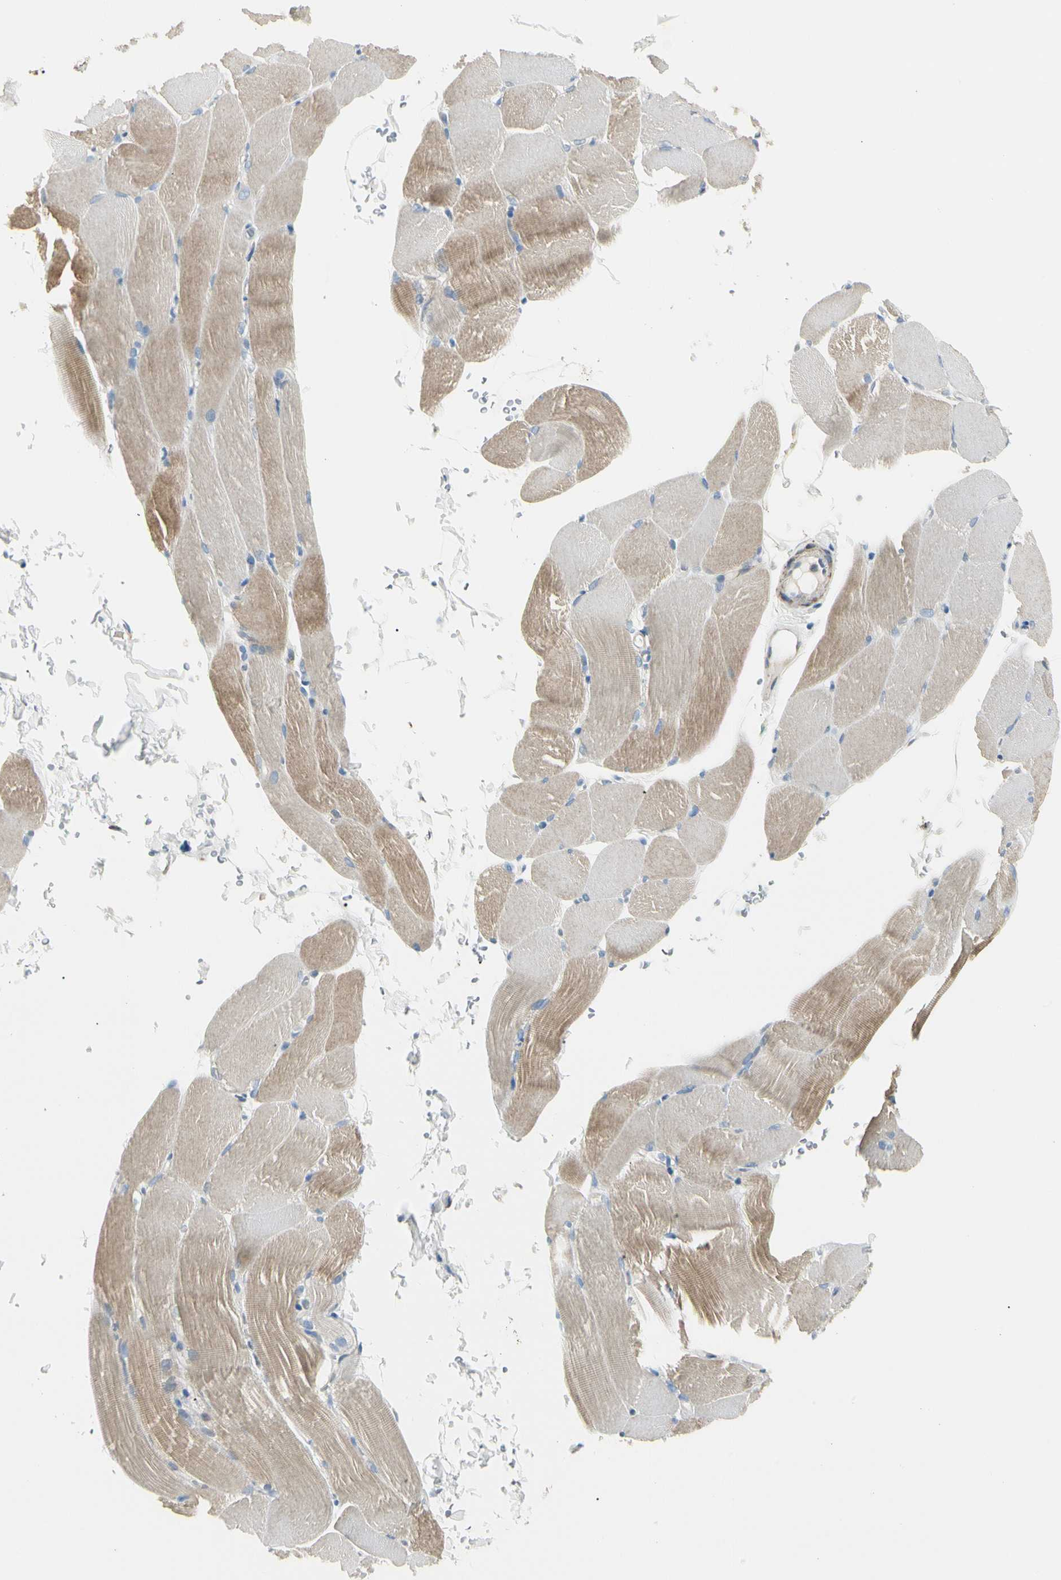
{"staining": {"intensity": "weak", "quantity": "25%-75%", "location": "cytoplasmic/membranous"}, "tissue": "skeletal muscle", "cell_type": "Myocytes", "image_type": "normal", "snomed": [{"axis": "morphology", "description": "Normal tissue, NOS"}, {"axis": "topography", "description": "Skeletal muscle"}, {"axis": "topography", "description": "Parathyroid gland"}], "caption": "An immunohistochemistry photomicrograph of unremarkable tissue is shown. Protein staining in brown labels weak cytoplasmic/membranous positivity in skeletal muscle within myocytes.", "gene": "SLC6A15", "patient": {"sex": "female", "age": 37}}